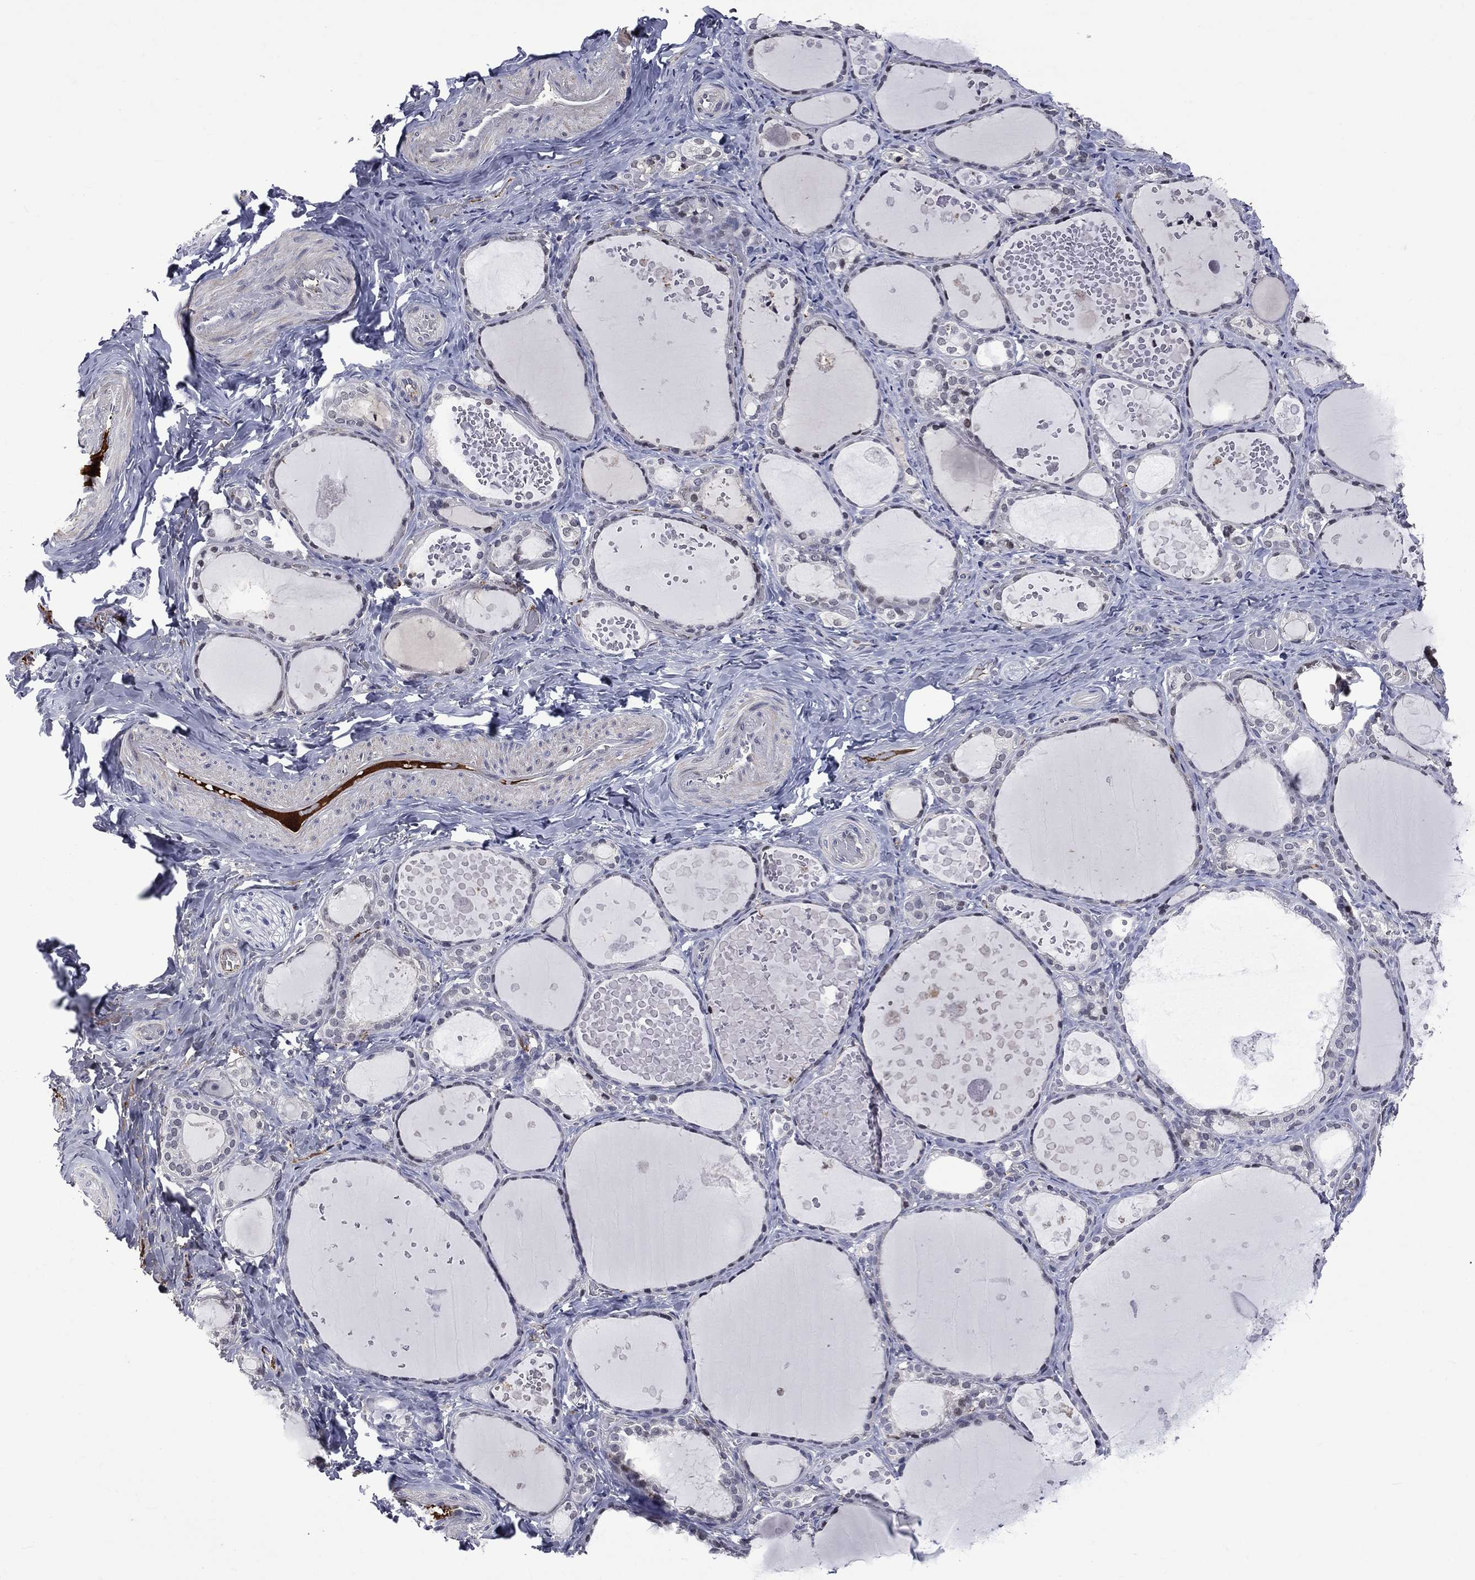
{"staining": {"intensity": "negative", "quantity": "none", "location": "none"}, "tissue": "thyroid gland", "cell_type": "Glandular cells", "image_type": "normal", "snomed": [{"axis": "morphology", "description": "Normal tissue, NOS"}, {"axis": "topography", "description": "Thyroid gland"}], "caption": "Protein analysis of normal thyroid gland exhibits no significant staining in glandular cells.", "gene": "FGG", "patient": {"sex": "female", "age": 56}}